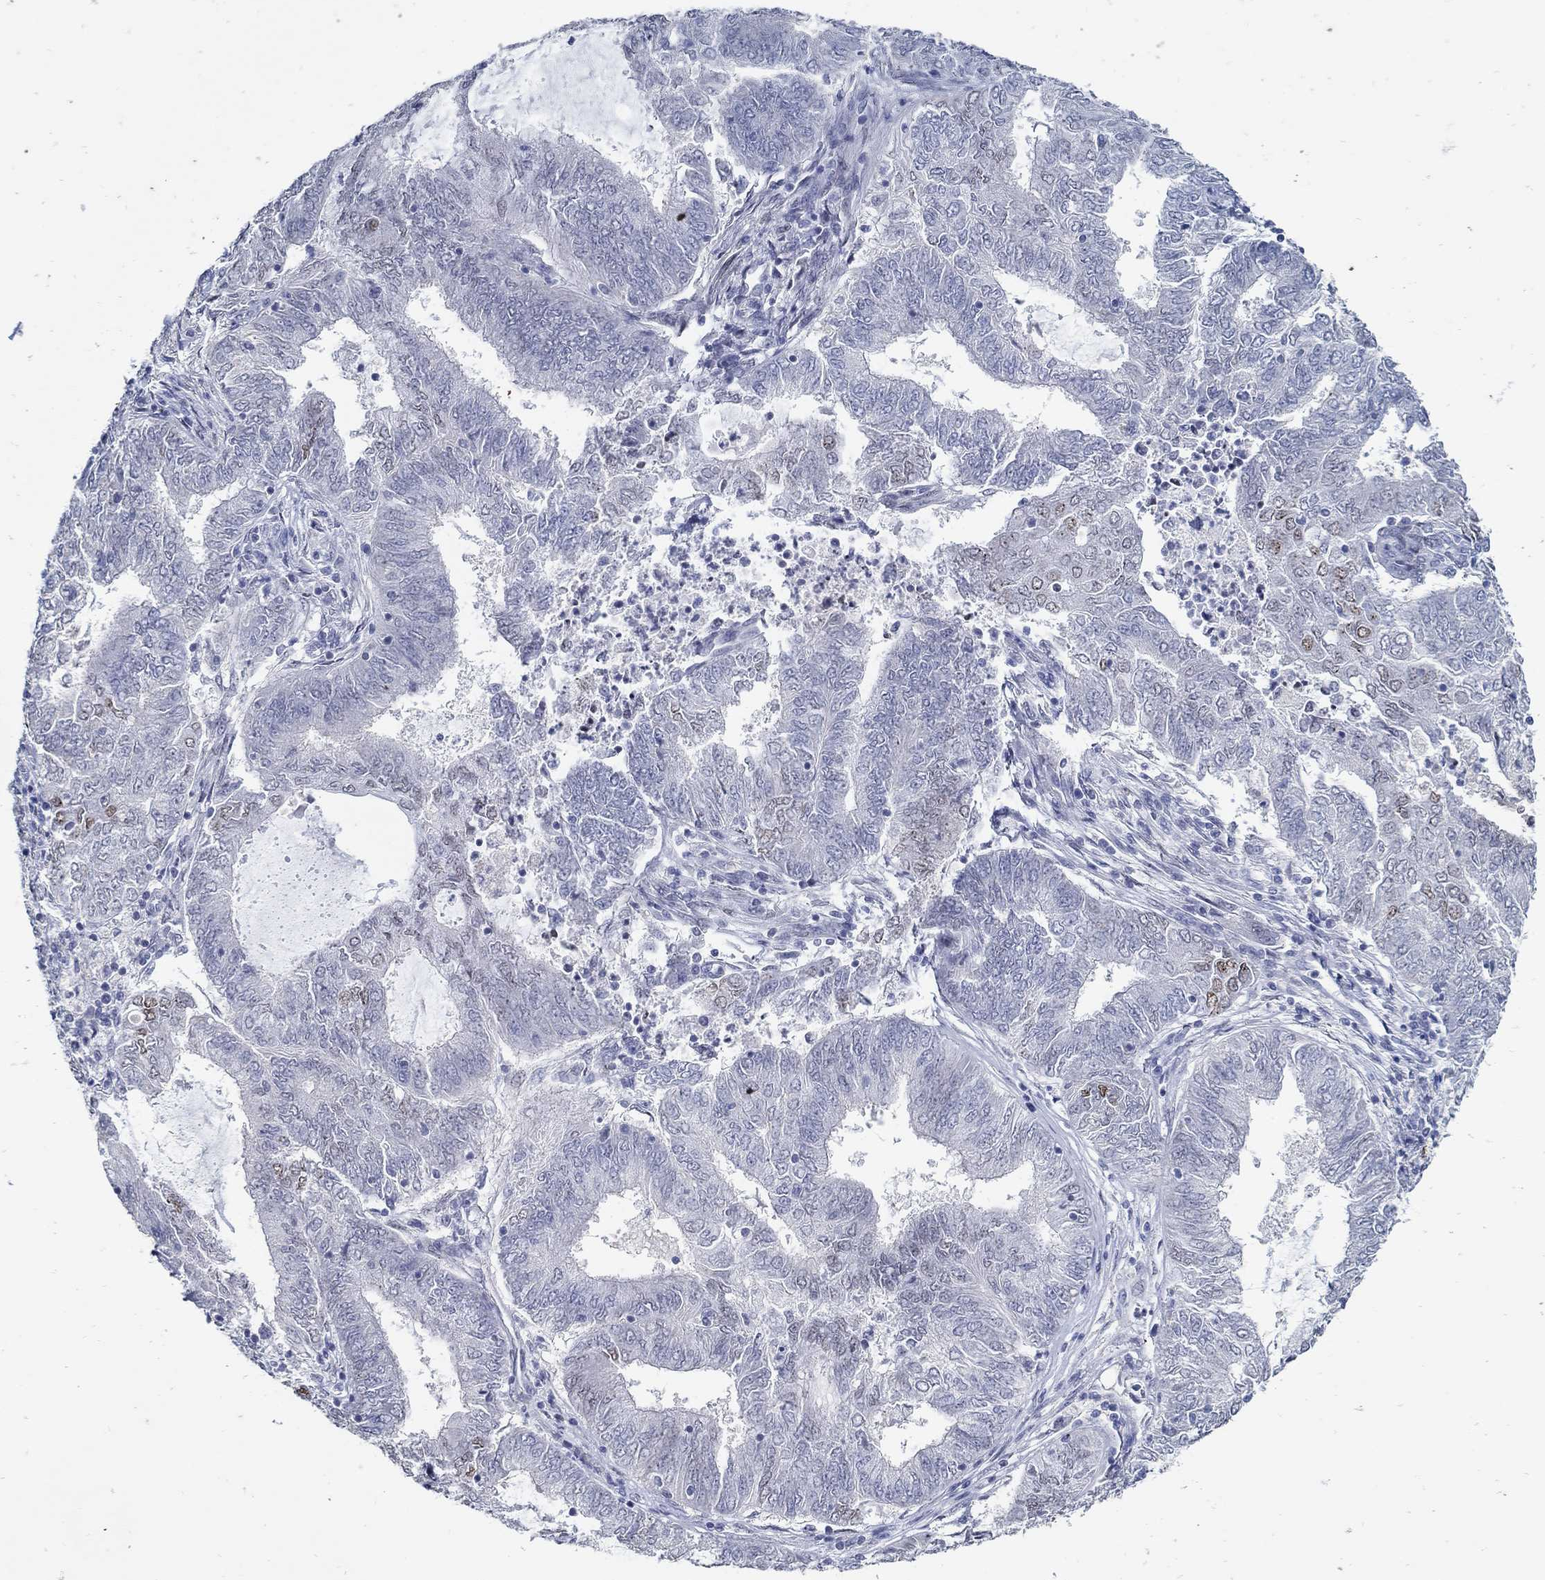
{"staining": {"intensity": "negative", "quantity": "none", "location": "none"}, "tissue": "endometrial cancer", "cell_type": "Tumor cells", "image_type": "cancer", "snomed": [{"axis": "morphology", "description": "Adenocarcinoma, NOS"}, {"axis": "topography", "description": "Endometrium"}], "caption": "Human endometrial cancer stained for a protein using immunohistochemistry (IHC) exhibits no positivity in tumor cells.", "gene": "USP29", "patient": {"sex": "female", "age": 62}}